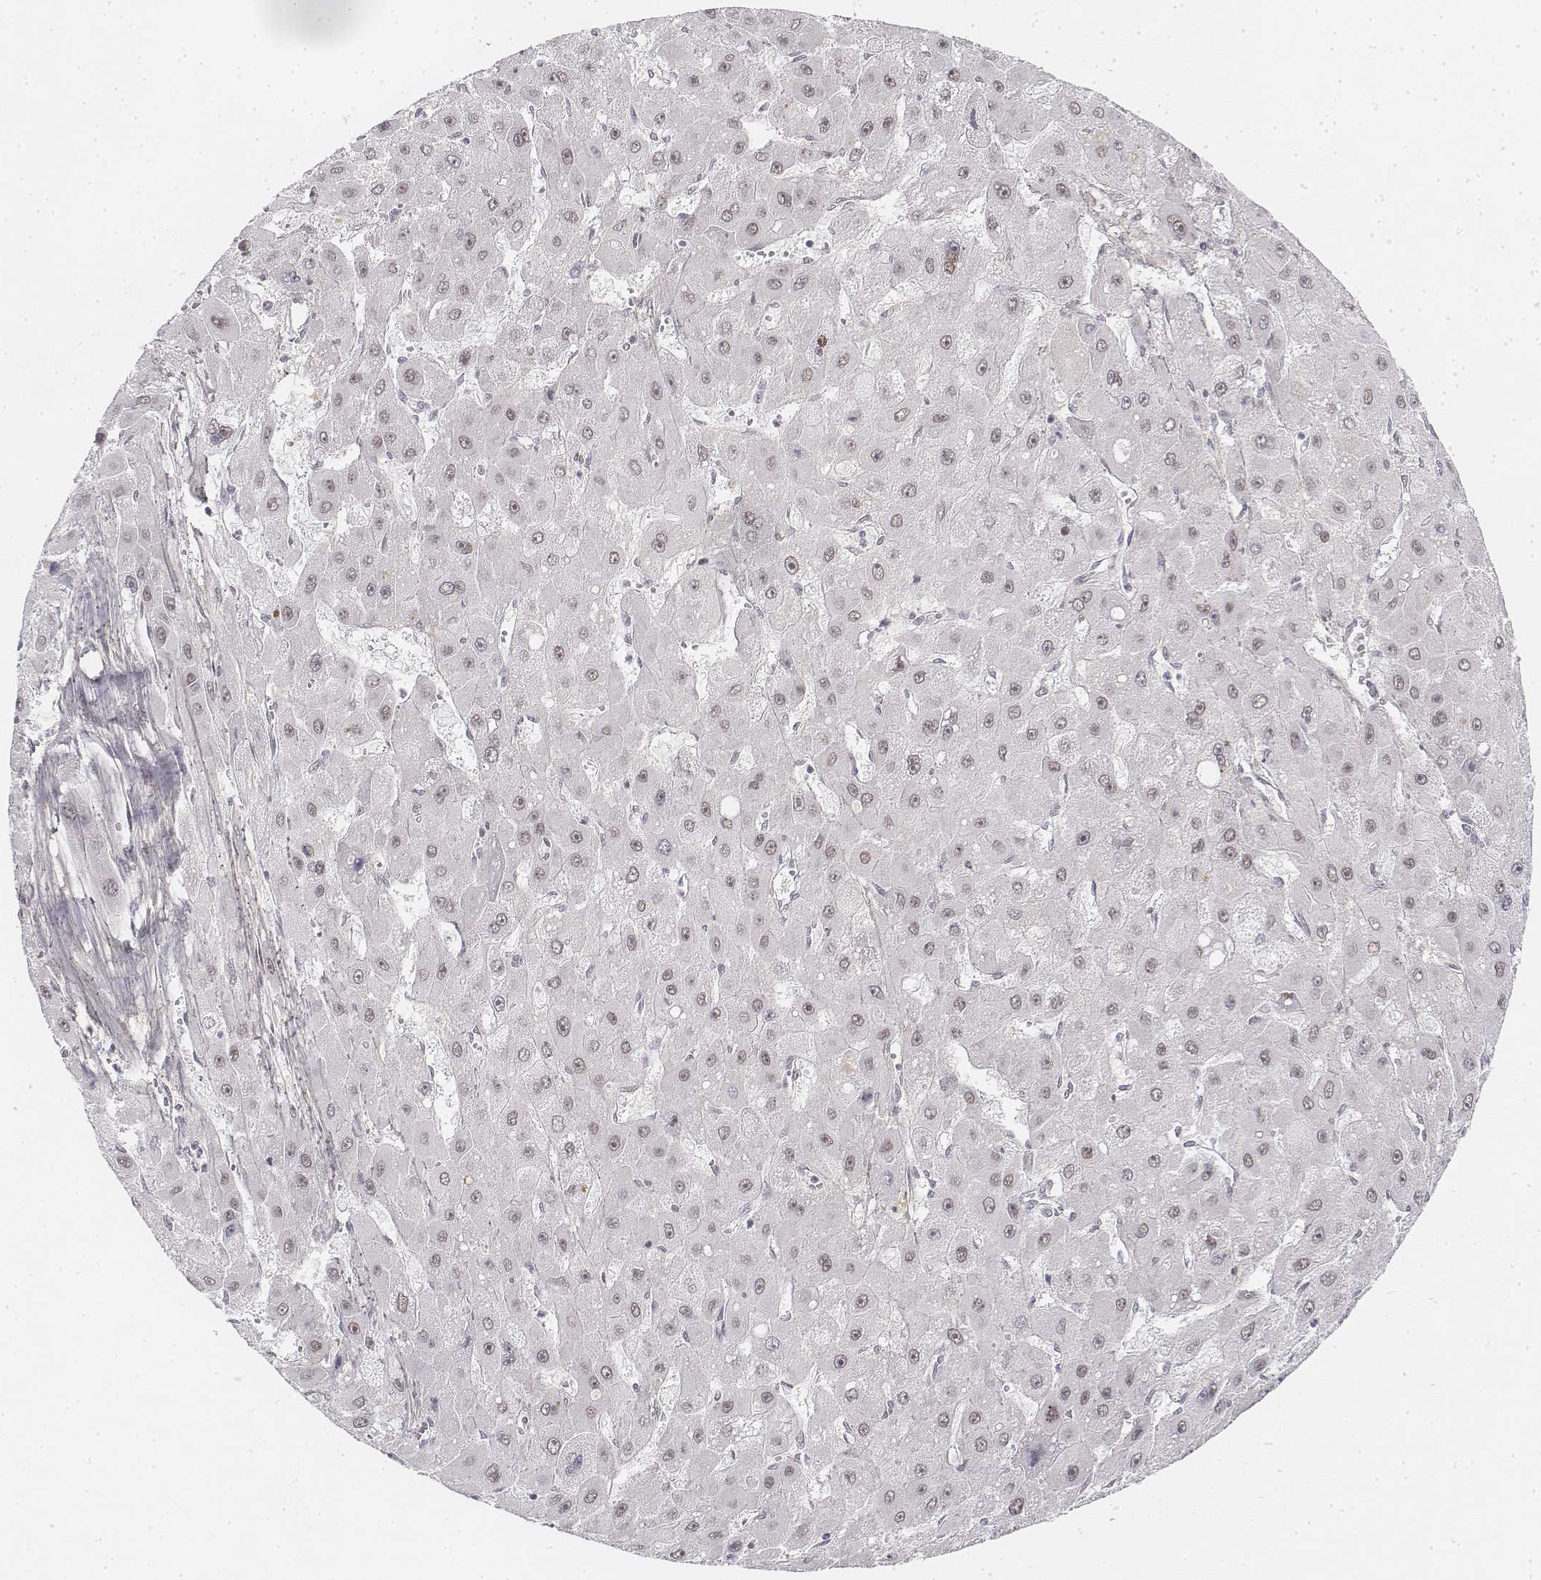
{"staining": {"intensity": "negative", "quantity": "none", "location": "none"}, "tissue": "liver cancer", "cell_type": "Tumor cells", "image_type": "cancer", "snomed": [{"axis": "morphology", "description": "Carcinoma, Hepatocellular, NOS"}, {"axis": "topography", "description": "Liver"}], "caption": "The image shows no significant expression in tumor cells of hepatocellular carcinoma (liver).", "gene": "KRT84", "patient": {"sex": "female", "age": 25}}